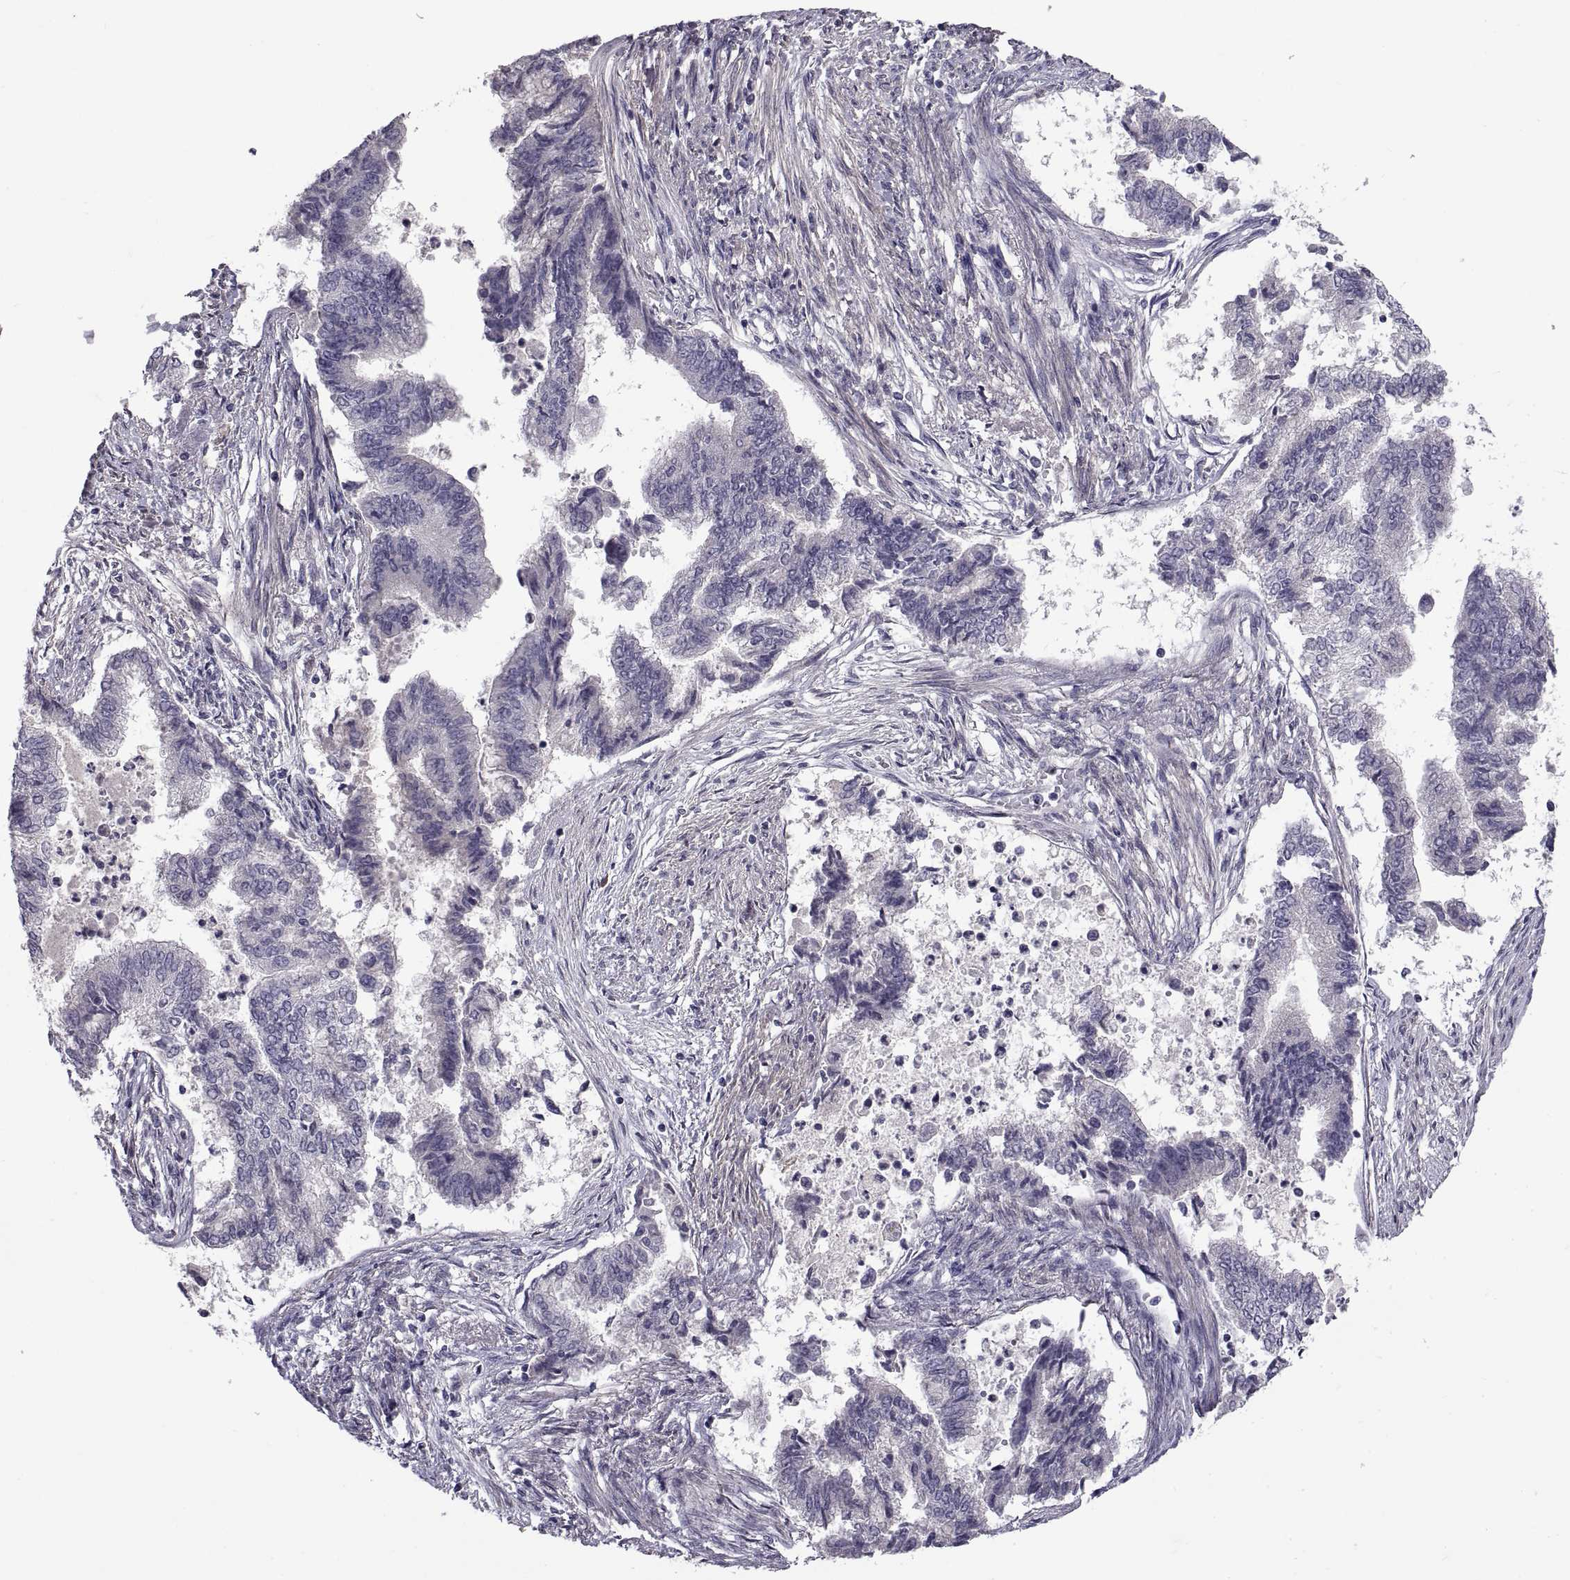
{"staining": {"intensity": "negative", "quantity": "none", "location": "none"}, "tissue": "endometrial cancer", "cell_type": "Tumor cells", "image_type": "cancer", "snomed": [{"axis": "morphology", "description": "Adenocarcinoma, NOS"}, {"axis": "topography", "description": "Endometrium"}], "caption": "Tumor cells show no significant protein expression in endometrial cancer.", "gene": "NPTX2", "patient": {"sex": "female", "age": 65}}